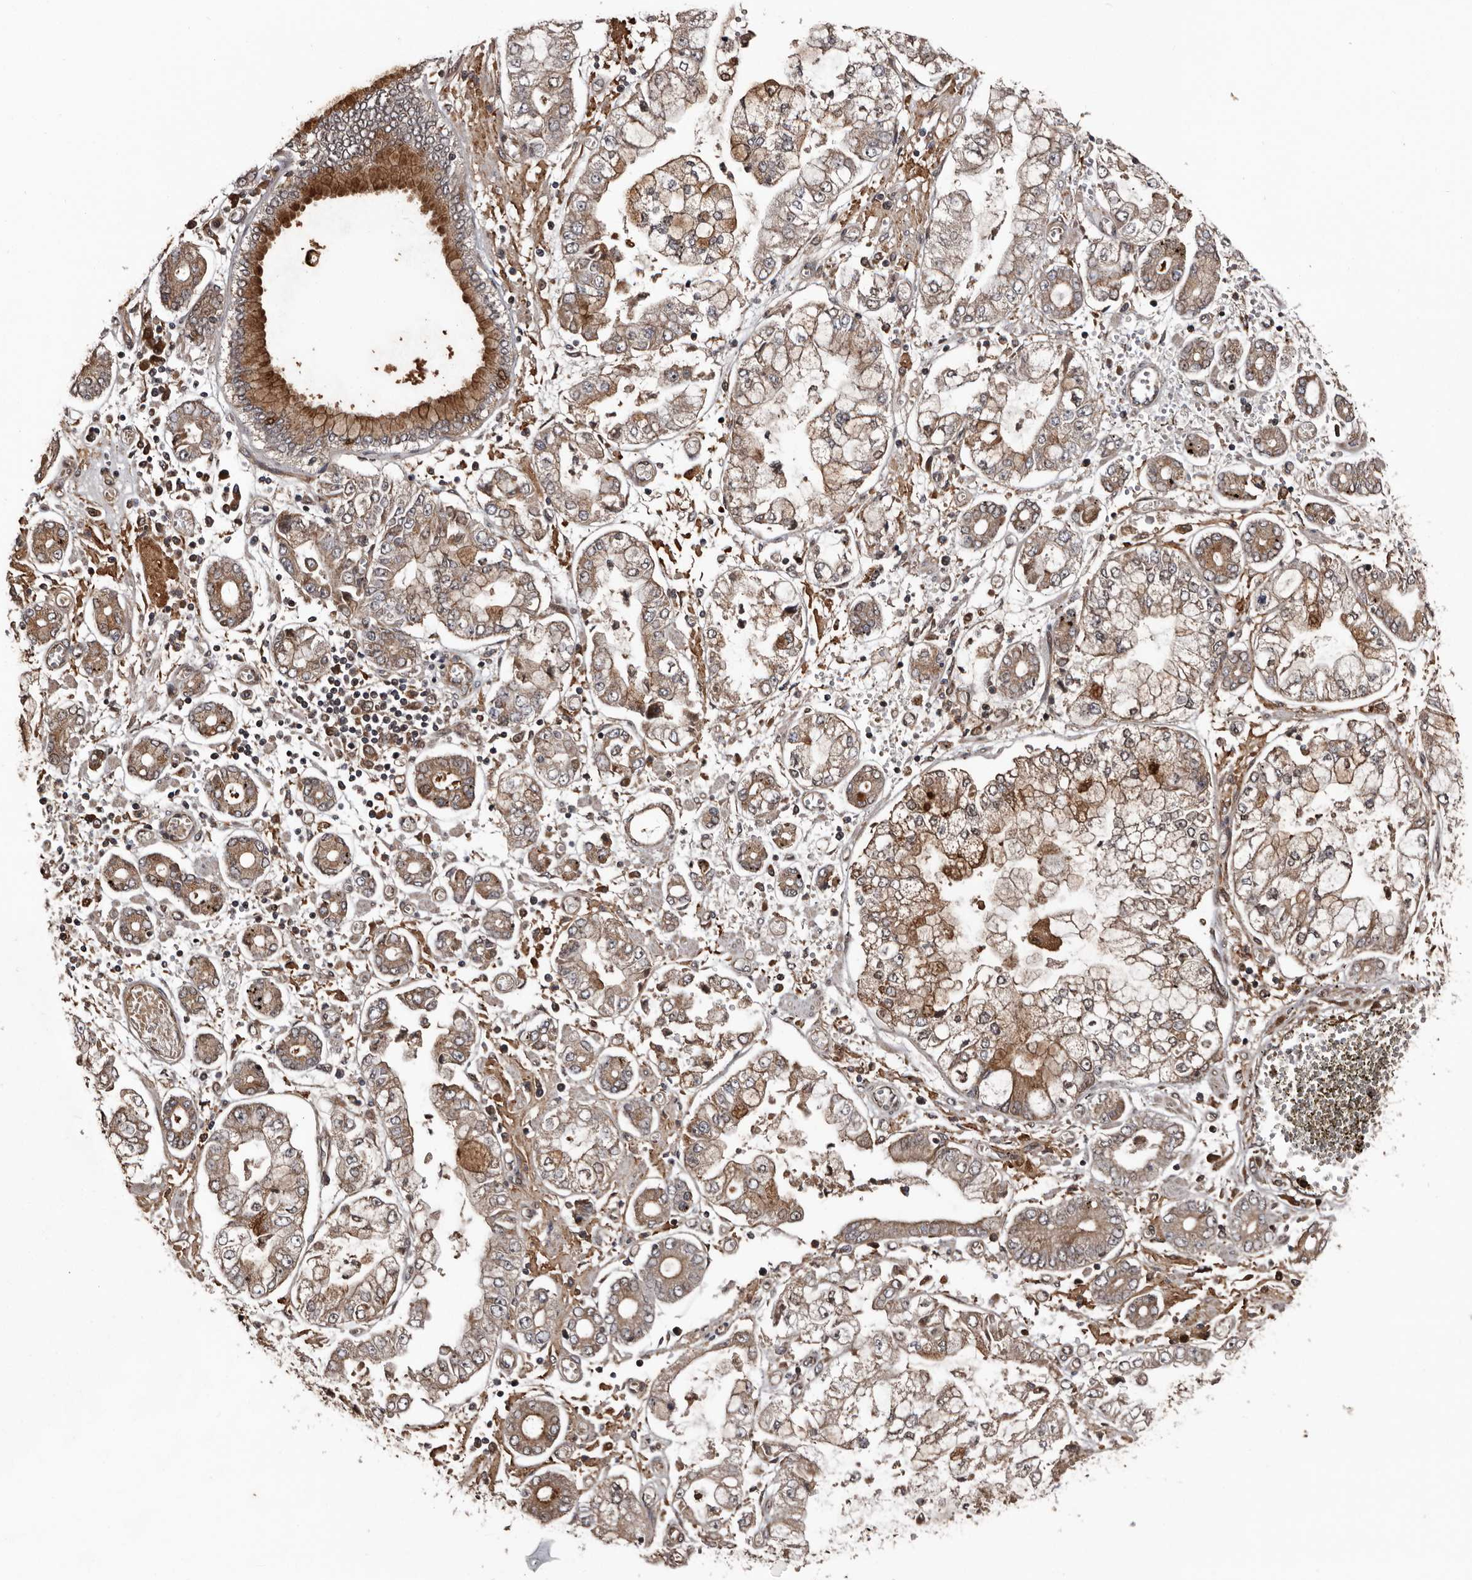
{"staining": {"intensity": "moderate", "quantity": ">75%", "location": "cytoplasmic/membranous"}, "tissue": "stomach cancer", "cell_type": "Tumor cells", "image_type": "cancer", "snomed": [{"axis": "morphology", "description": "Adenocarcinoma, NOS"}, {"axis": "topography", "description": "Stomach"}], "caption": "Immunohistochemistry of human stomach cancer displays medium levels of moderate cytoplasmic/membranous expression in about >75% of tumor cells.", "gene": "SERTAD4", "patient": {"sex": "male", "age": 76}}